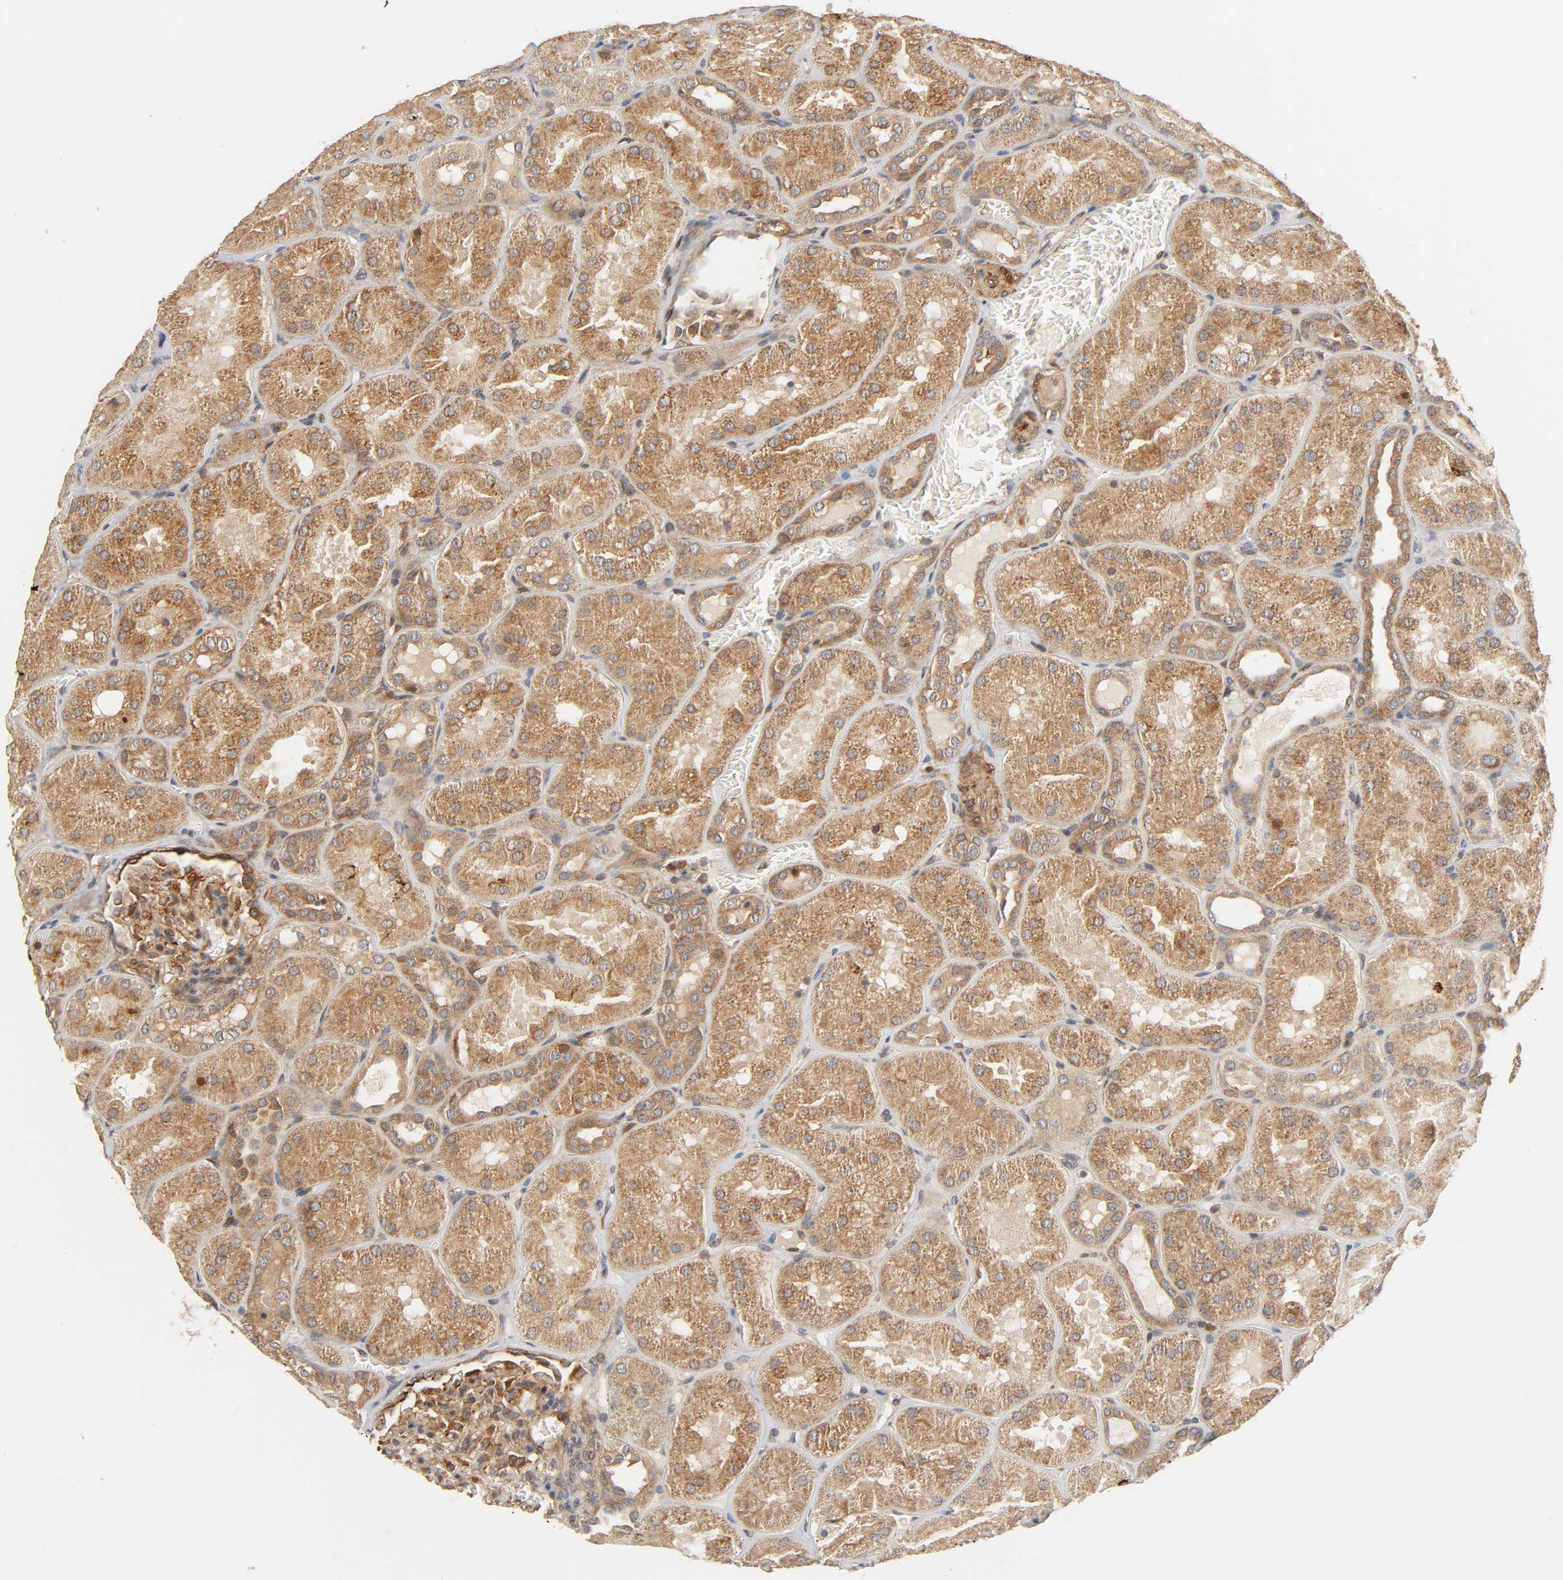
{"staining": {"intensity": "moderate", "quantity": ">75%", "location": "cytoplasmic/membranous"}, "tissue": "kidney", "cell_type": "Cells in glomeruli", "image_type": "normal", "snomed": [{"axis": "morphology", "description": "Normal tissue, NOS"}, {"axis": "topography", "description": "Kidney"}], "caption": "Immunohistochemistry micrograph of benign kidney: human kidney stained using immunohistochemistry demonstrates medium levels of moderate protein expression localized specifically in the cytoplasmic/membranous of cells in glomeruli, appearing as a cytoplasmic/membranous brown color.", "gene": "NEMF", "patient": {"sex": "male", "age": 28}}